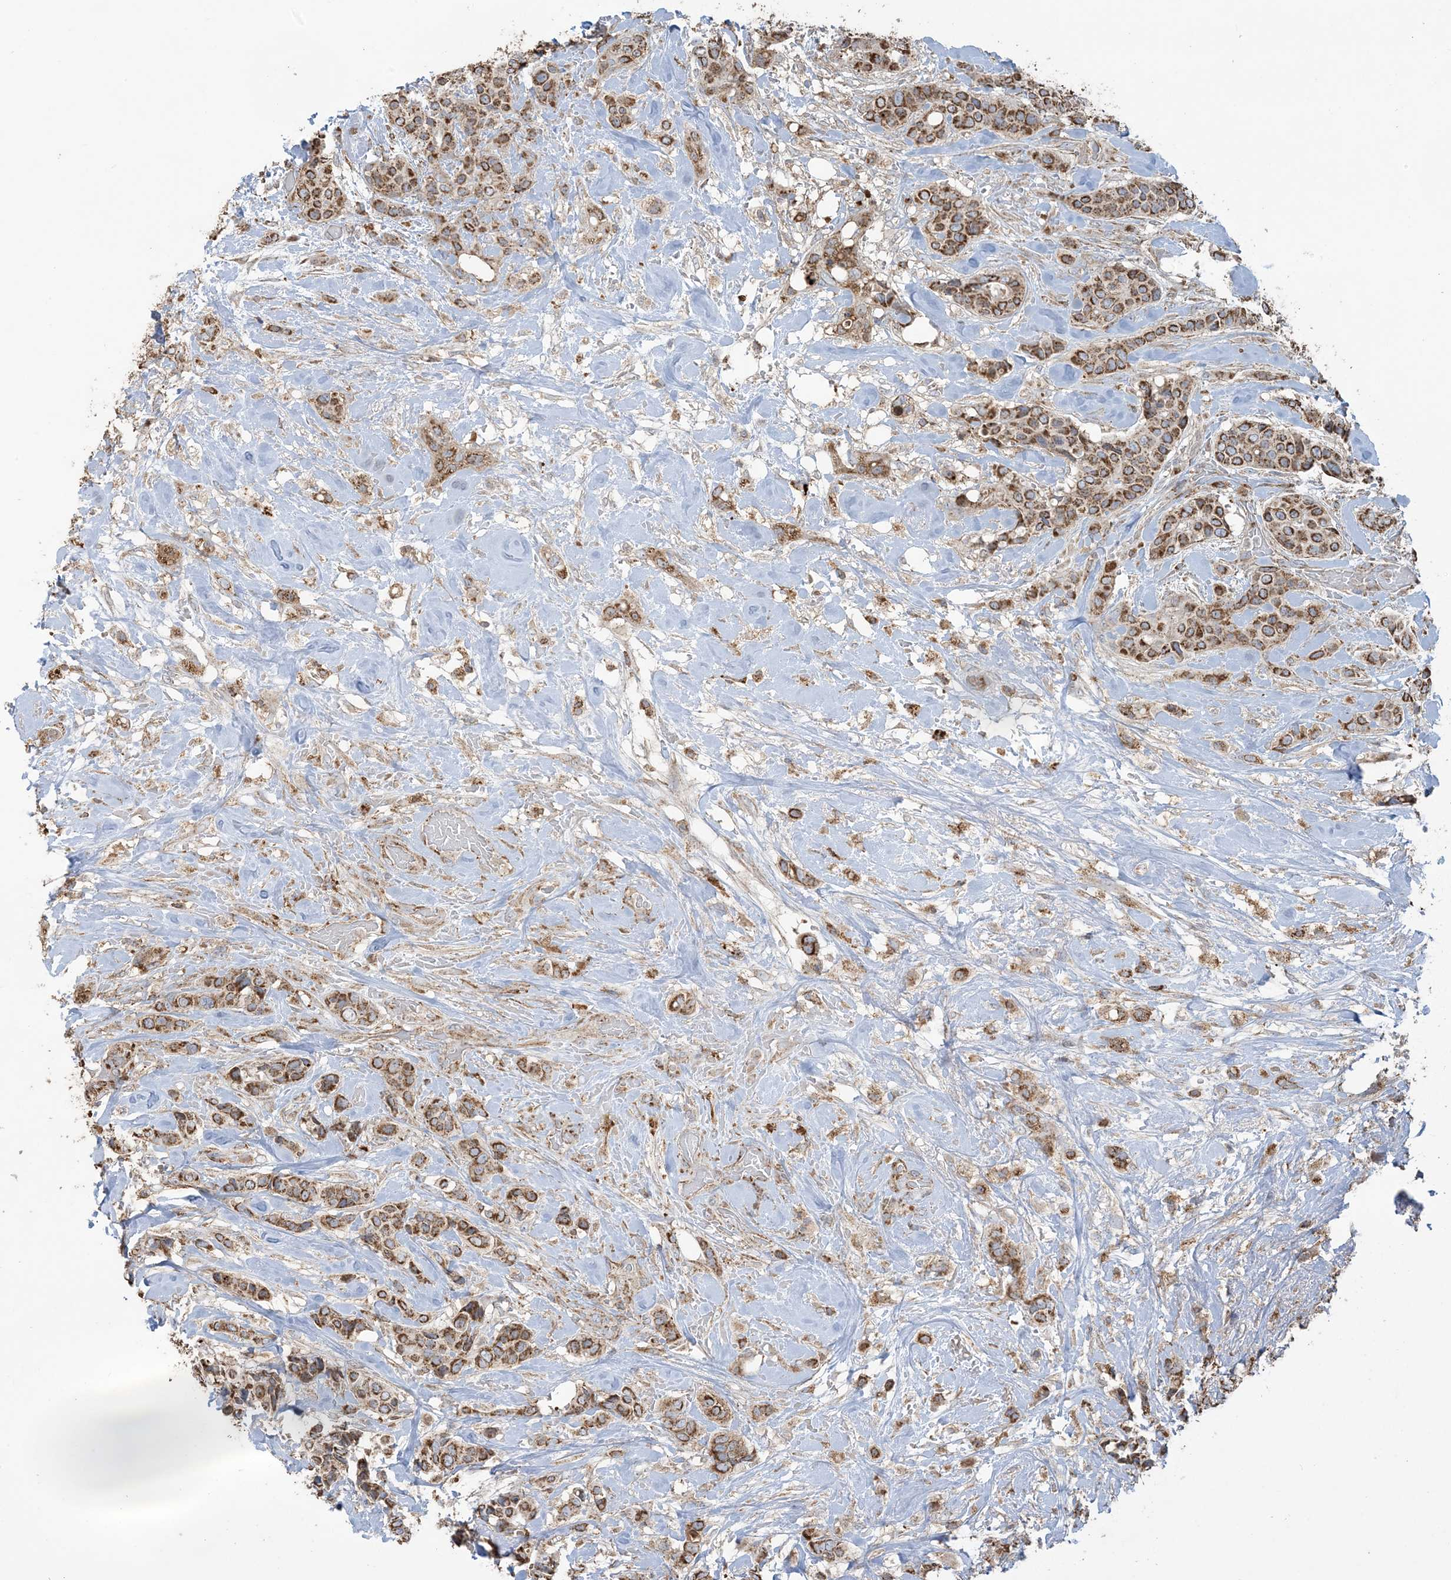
{"staining": {"intensity": "moderate", "quantity": ">75%", "location": "cytoplasmic/membranous"}, "tissue": "breast cancer", "cell_type": "Tumor cells", "image_type": "cancer", "snomed": [{"axis": "morphology", "description": "Lobular carcinoma"}, {"axis": "topography", "description": "Breast"}], "caption": "Immunohistochemistry (IHC) of human breast lobular carcinoma reveals medium levels of moderate cytoplasmic/membranous expression in approximately >75% of tumor cells. Using DAB (3,3'-diaminobenzidine) (brown) and hematoxylin (blue) stains, captured at high magnification using brightfield microscopy.", "gene": "AGA", "patient": {"sex": "female", "age": 51}}